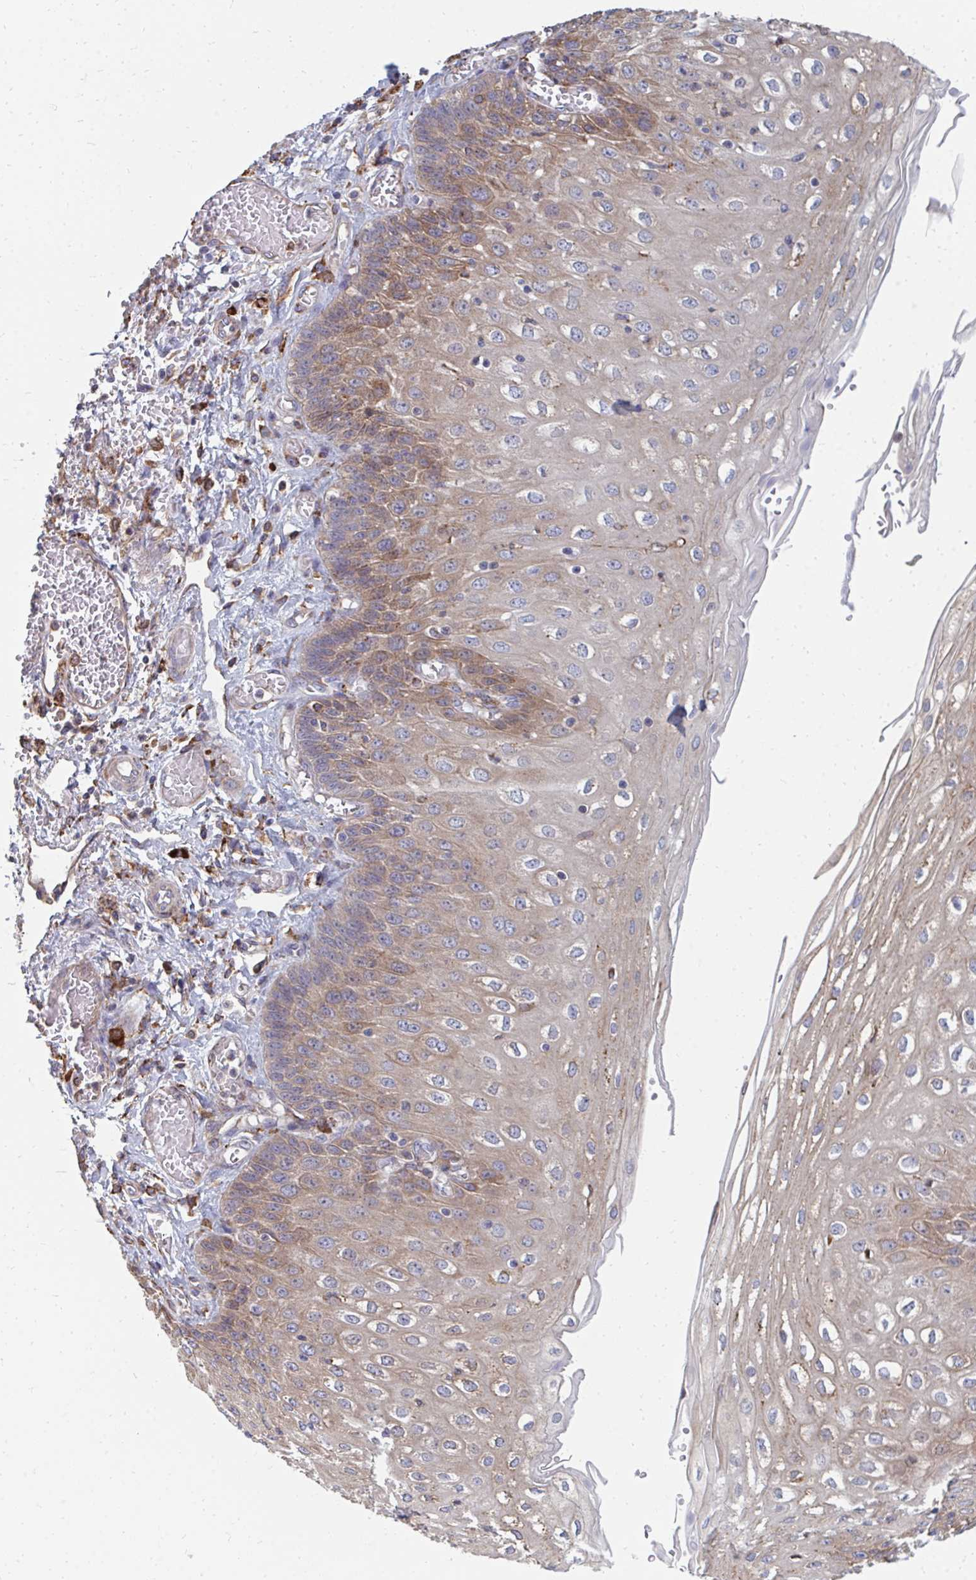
{"staining": {"intensity": "moderate", "quantity": "25%-75%", "location": "cytoplasmic/membranous"}, "tissue": "esophagus", "cell_type": "Squamous epithelial cells", "image_type": "normal", "snomed": [{"axis": "morphology", "description": "Normal tissue, NOS"}, {"axis": "morphology", "description": "Adenocarcinoma, NOS"}, {"axis": "topography", "description": "Esophagus"}], "caption": "Esophagus stained with DAB immunohistochemistry (IHC) shows medium levels of moderate cytoplasmic/membranous staining in approximately 25%-75% of squamous epithelial cells.", "gene": "PPP1R13L", "patient": {"sex": "male", "age": 81}}